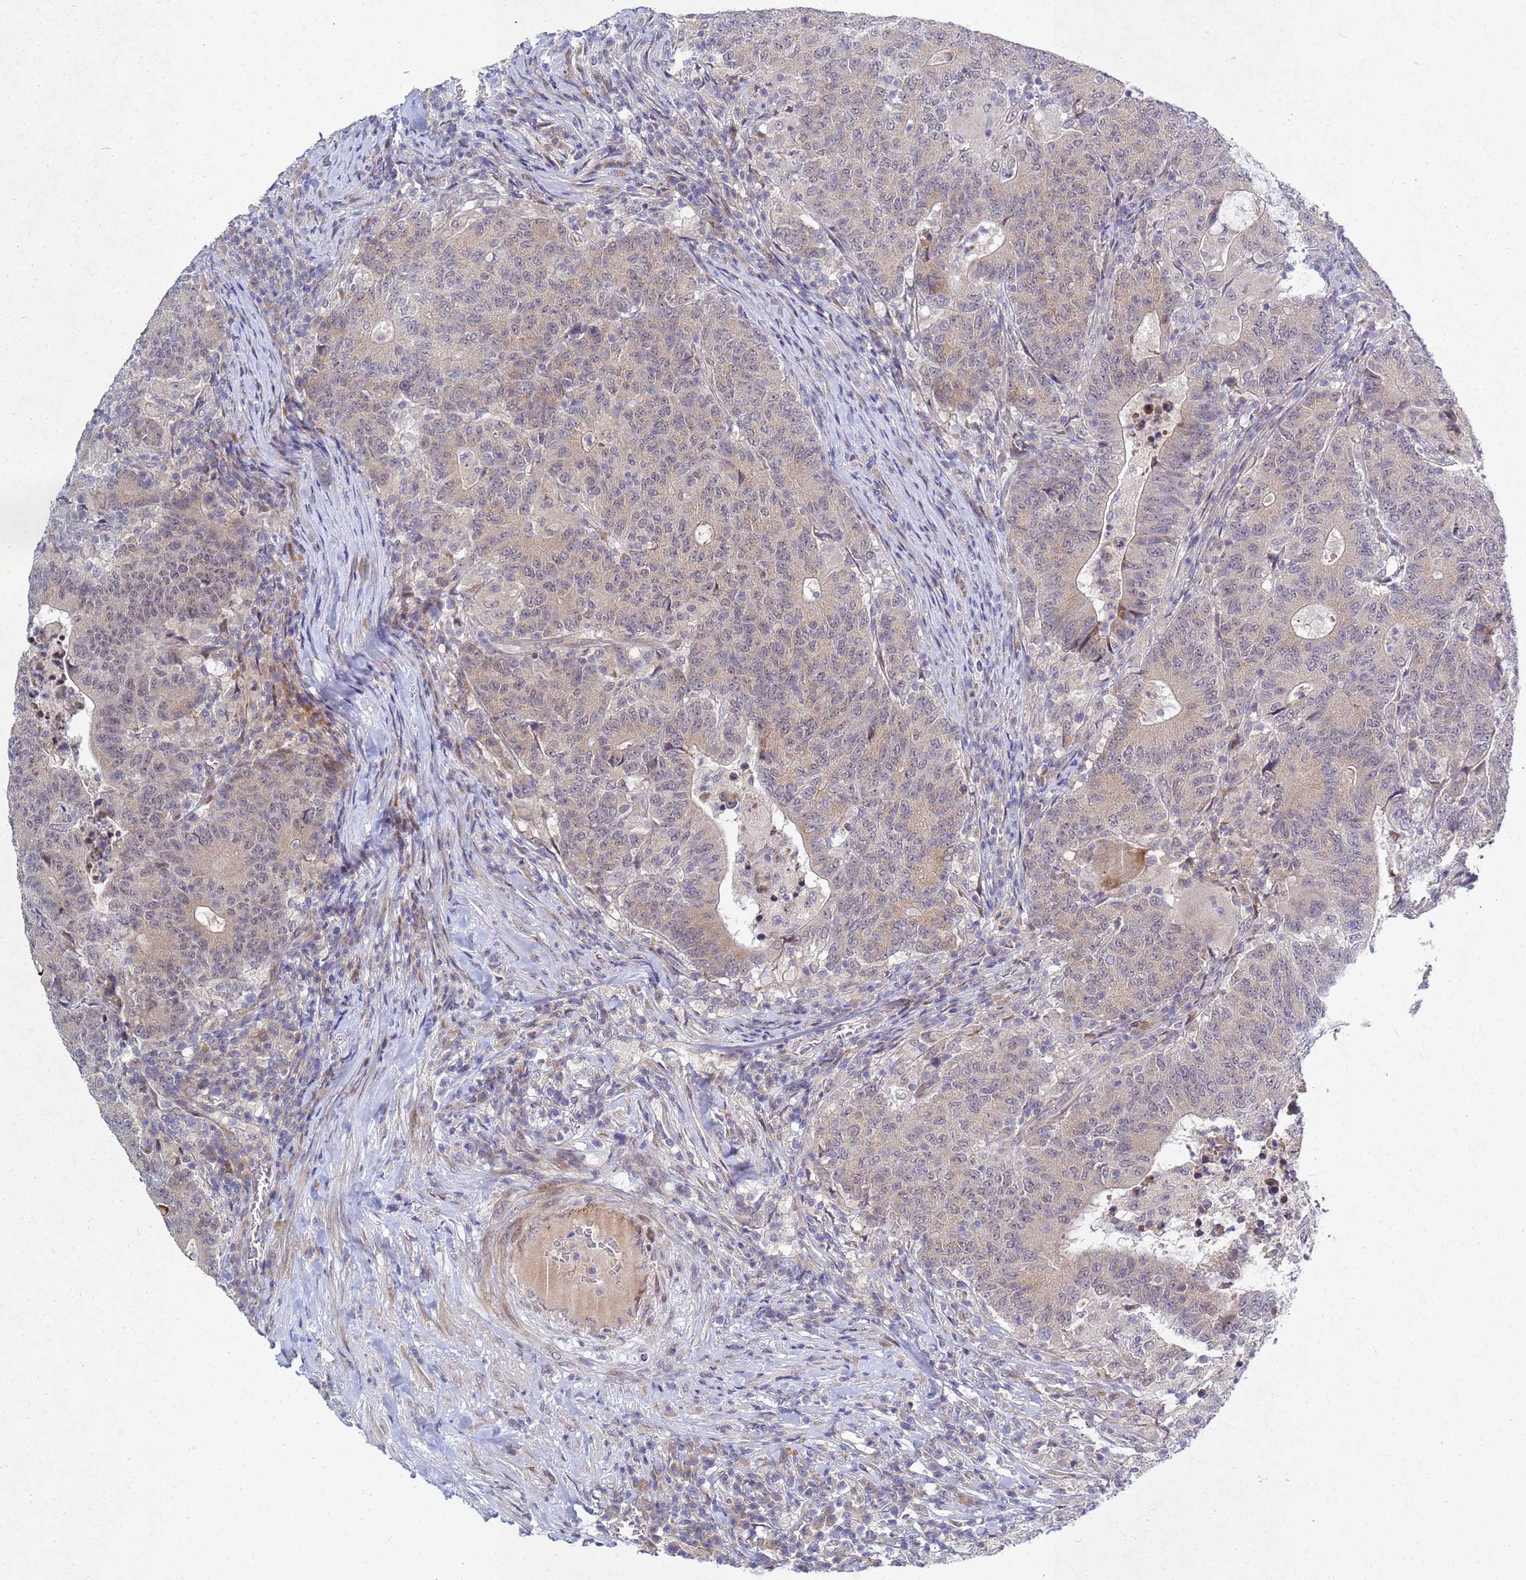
{"staining": {"intensity": "weak", "quantity": ">75%", "location": "cytoplasmic/membranous"}, "tissue": "colorectal cancer", "cell_type": "Tumor cells", "image_type": "cancer", "snomed": [{"axis": "morphology", "description": "Adenocarcinoma, NOS"}, {"axis": "topography", "description": "Colon"}], "caption": "Brown immunohistochemical staining in human colorectal cancer (adenocarcinoma) demonstrates weak cytoplasmic/membranous expression in approximately >75% of tumor cells.", "gene": "TNPO2", "patient": {"sex": "female", "age": 75}}